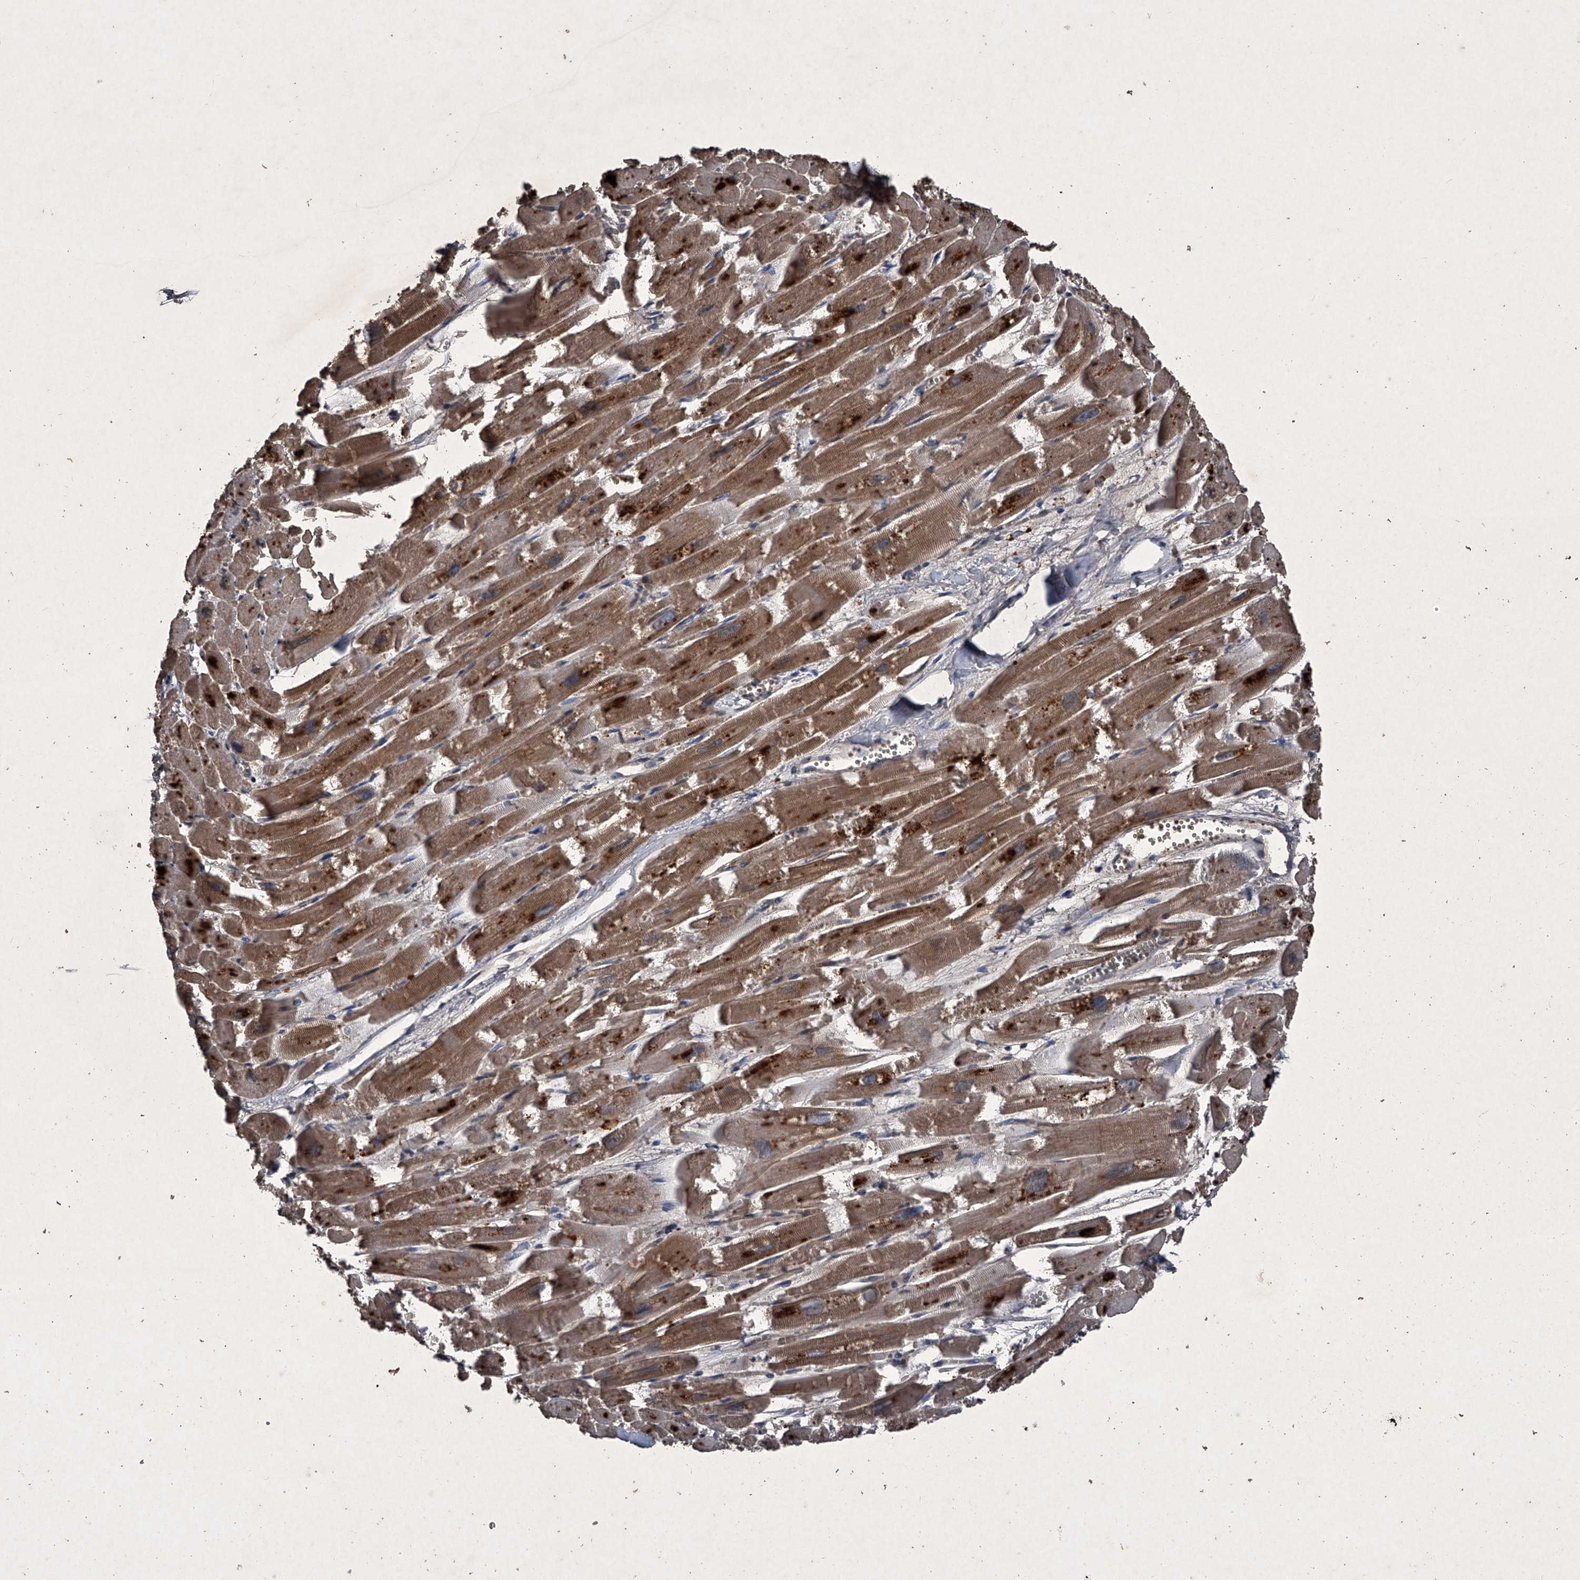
{"staining": {"intensity": "moderate", "quantity": ">75%", "location": "cytoplasmic/membranous"}, "tissue": "heart muscle", "cell_type": "Cardiomyocytes", "image_type": "normal", "snomed": [{"axis": "morphology", "description": "Normal tissue, NOS"}, {"axis": "topography", "description": "Heart"}], "caption": "Unremarkable heart muscle demonstrates moderate cytoplasmic/membranous staining in about >75% of cardiomyocytes, visualized by immunohistochemistry. (DAB = brown stain, brightfield microscopy at high magnification).", "gene": "MAPKAP1", "patient": {"sex": "male", "age": 54}}